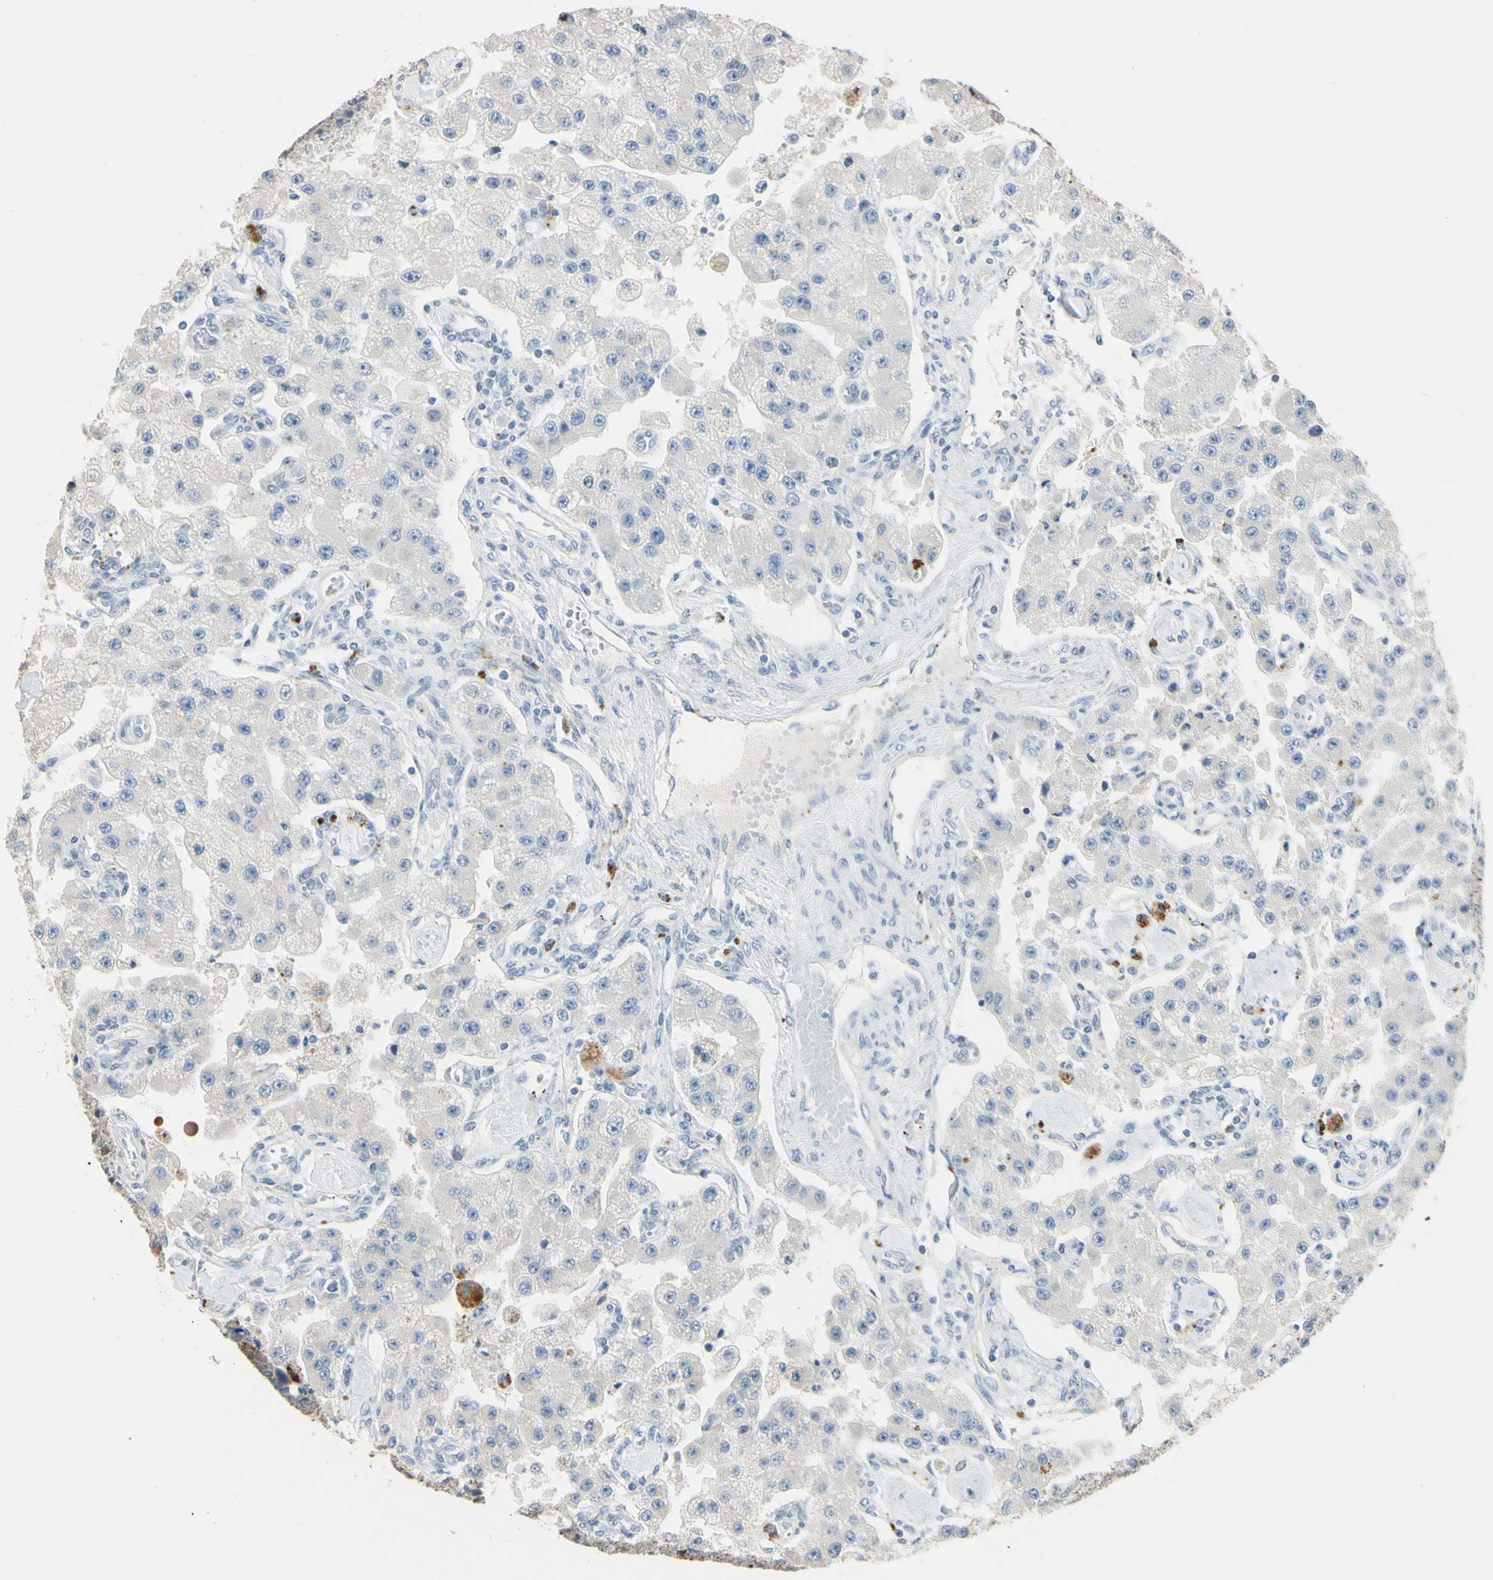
{"staining": {"intensity": "weak", "quantity": "<25%", "location": "cytoplasmic/membranous"}, "tissue": "carcinoid", "cell_type": "Tumor cells", "image_type": "cancer", "snomed": [{"axis": "morphology", "description": "Carcinoid, malignant, NOS"}, {"axis": "topography", "description": "Pancreas"}], "caption": "Immunohistochemistry (IHC) image of carcinoid stained for a protein (brown), which demonstrates no expression in tumor cells.", "gene": "ANGPTL1", "patient": {"sex": "male", "age": 41}}